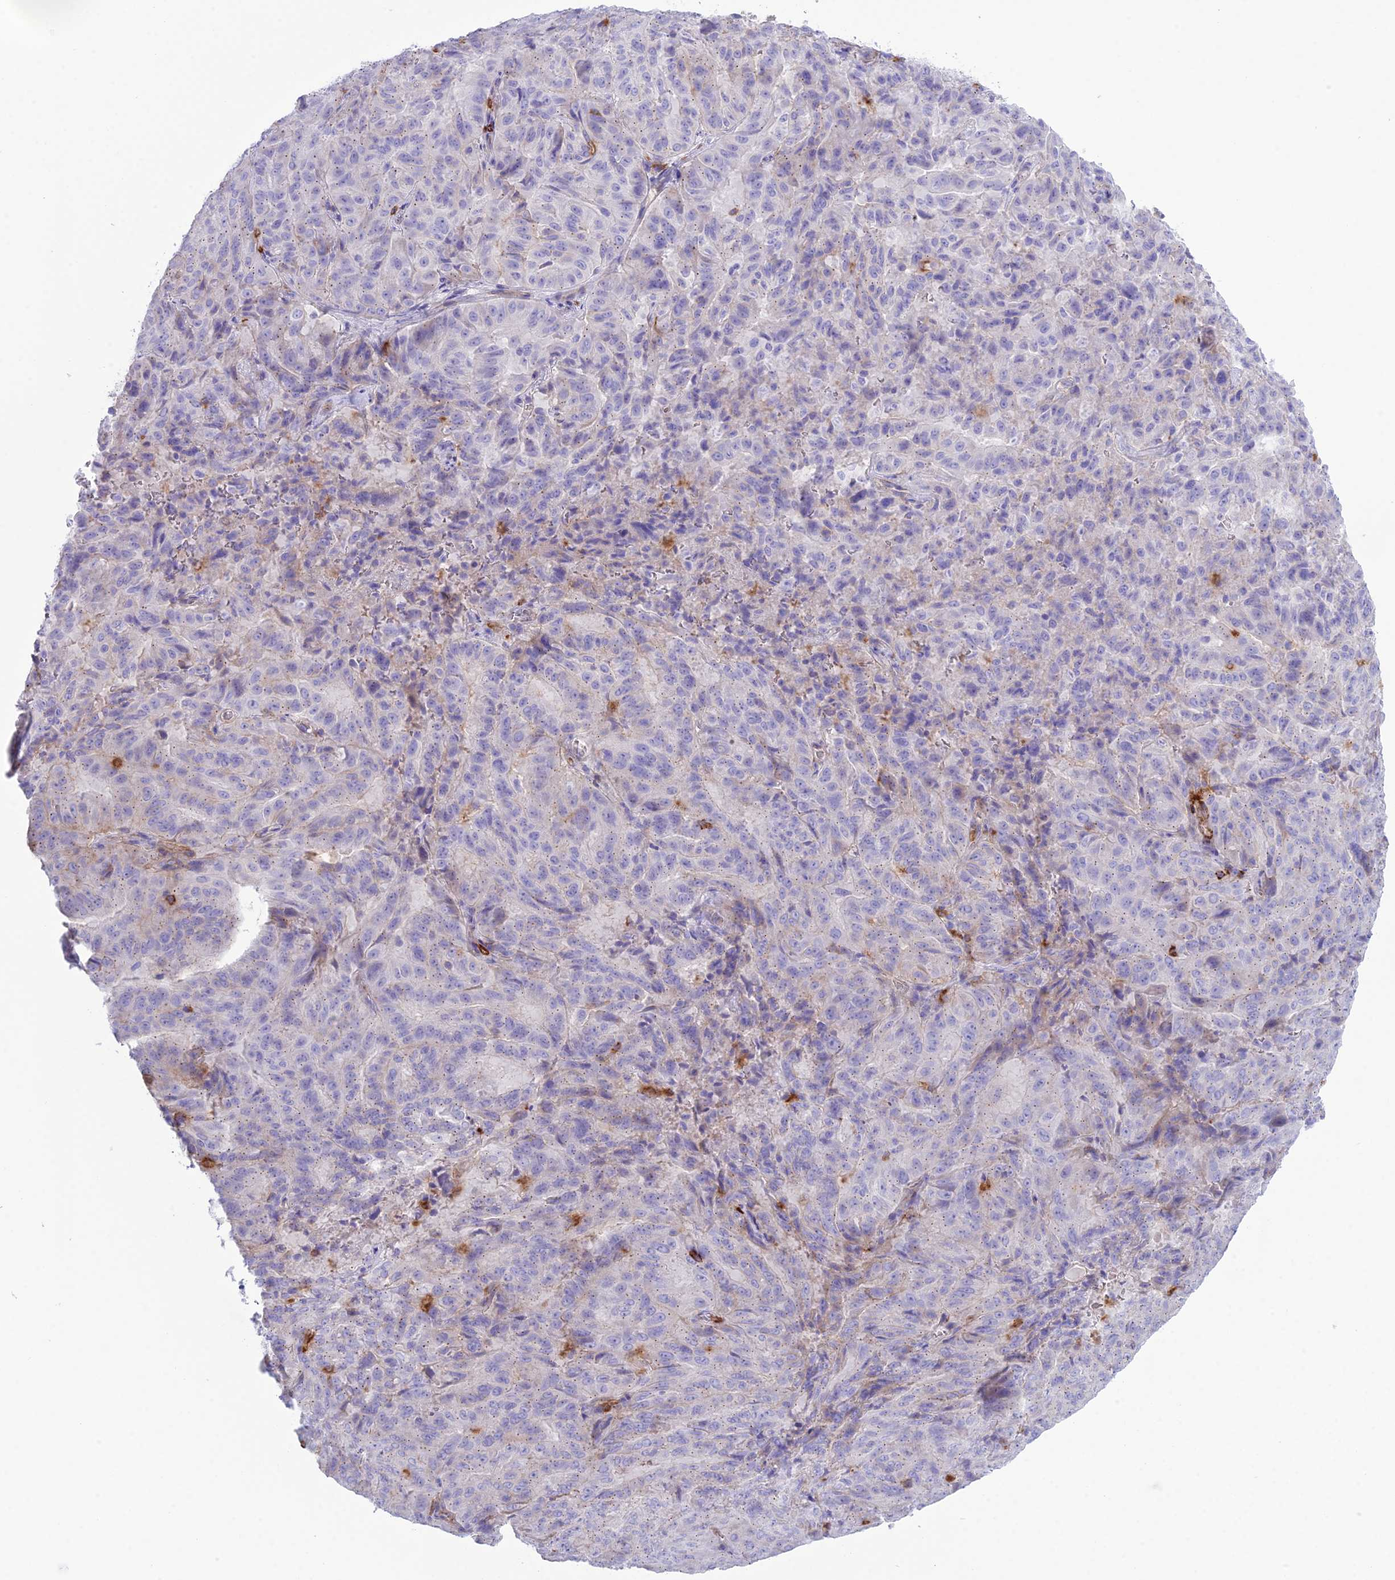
{"staining": {"intensity": "negative", "quantity": "none", "location": "none"}, "tissue": "pancreatic cancer", "cell_type": "Tumor cells", "image_type": "cancer", "snomed": [{"axis": "morphology", "description": "Adenocarcinoma, NOS"}, {"axis": "topography", "description": "Pancreas"}], "caption": "This is an immunohistochemistry image of pancreatic cancer (adenocarcinoma). There is no staining in tumor cells.", "gene": "OR1Q1", "patient": {"sex": "male", "age": 63}}